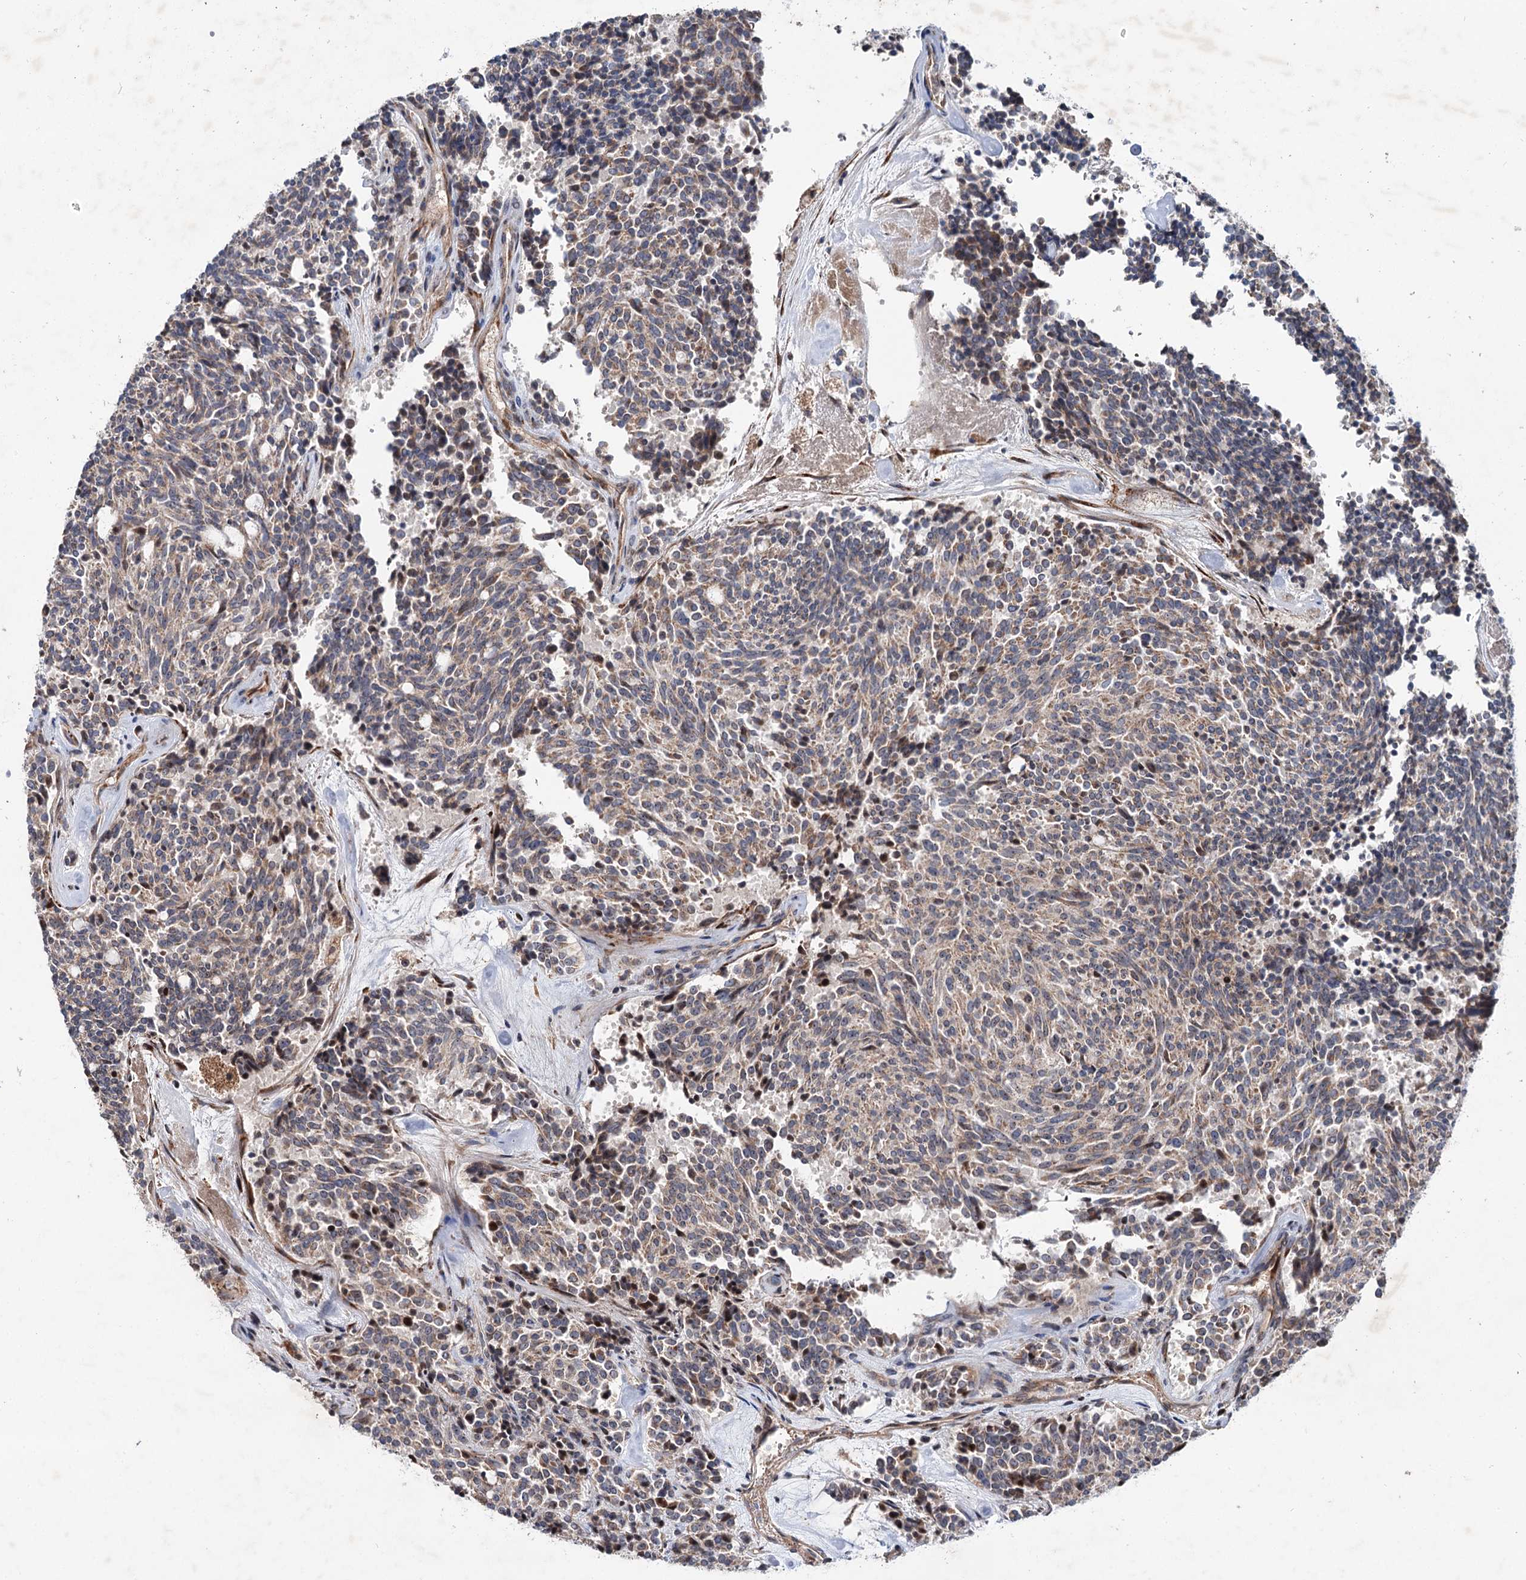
{"staining": {"intensity": "weak", "quantity": "25%-75%", "location": "cytoplasmic/membranous,nuclear"}, "tissue": "carcinoid", "cell_type": "Tumor cells", "image_type": "cancer", "snomed": [{"axis": "morphology", "description": "Carcinoid, malignant, NOS"}, {"axis": "topography", "description": "Pancreas"}], "caption": "Protein staining by immunohistochemistry (IHC) exhibits weak cytoplasmic/membranous and nuclear staining in approximately 25%-75% of tumor cells in carcinoid.", "gene": "PTDSS2", "patient": {"sex": "female", "age": 54}}